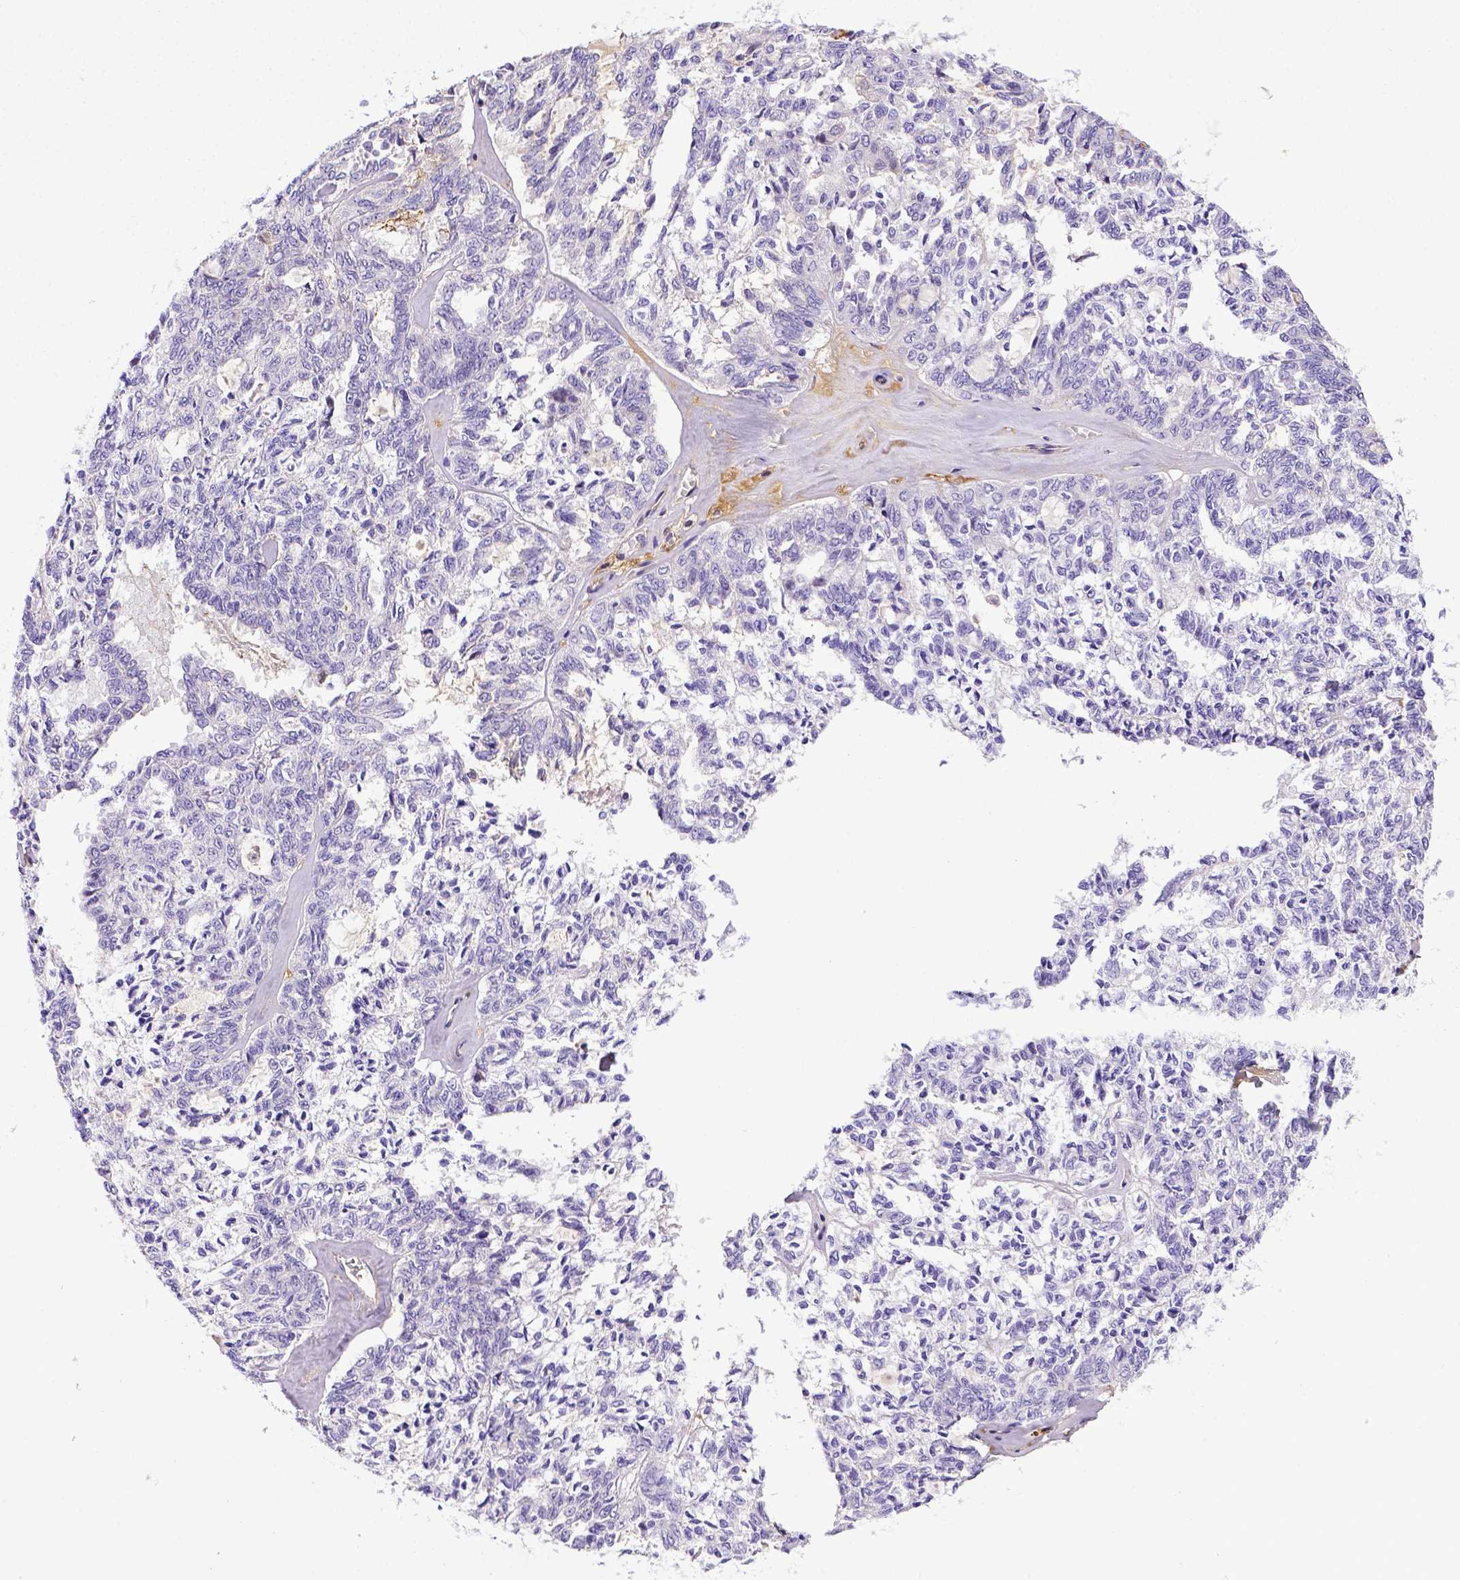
{"staining": {"intensity": "negative", "quantity": "none", "location": "none"}, "tissue": "ovarian cancer", "cell_type": "Tumor cells", "image_type": "cancer", "snomed": [{"axis": "morphology", "description": "Cystadenocarcinoma, serous, NOS"}, {"axis": "topography", "description": "Ovary"}], "caption": "The histopathology image reveals no staining of tumor cells in ovarian cancer (serous cystadenocarcinoma). (DAB immunohistochemistry (IHC) visualized using brightfield microscopy, high magnification).", "gene": "CFAP300", "patient": {"sex": "female", "age": 71}}